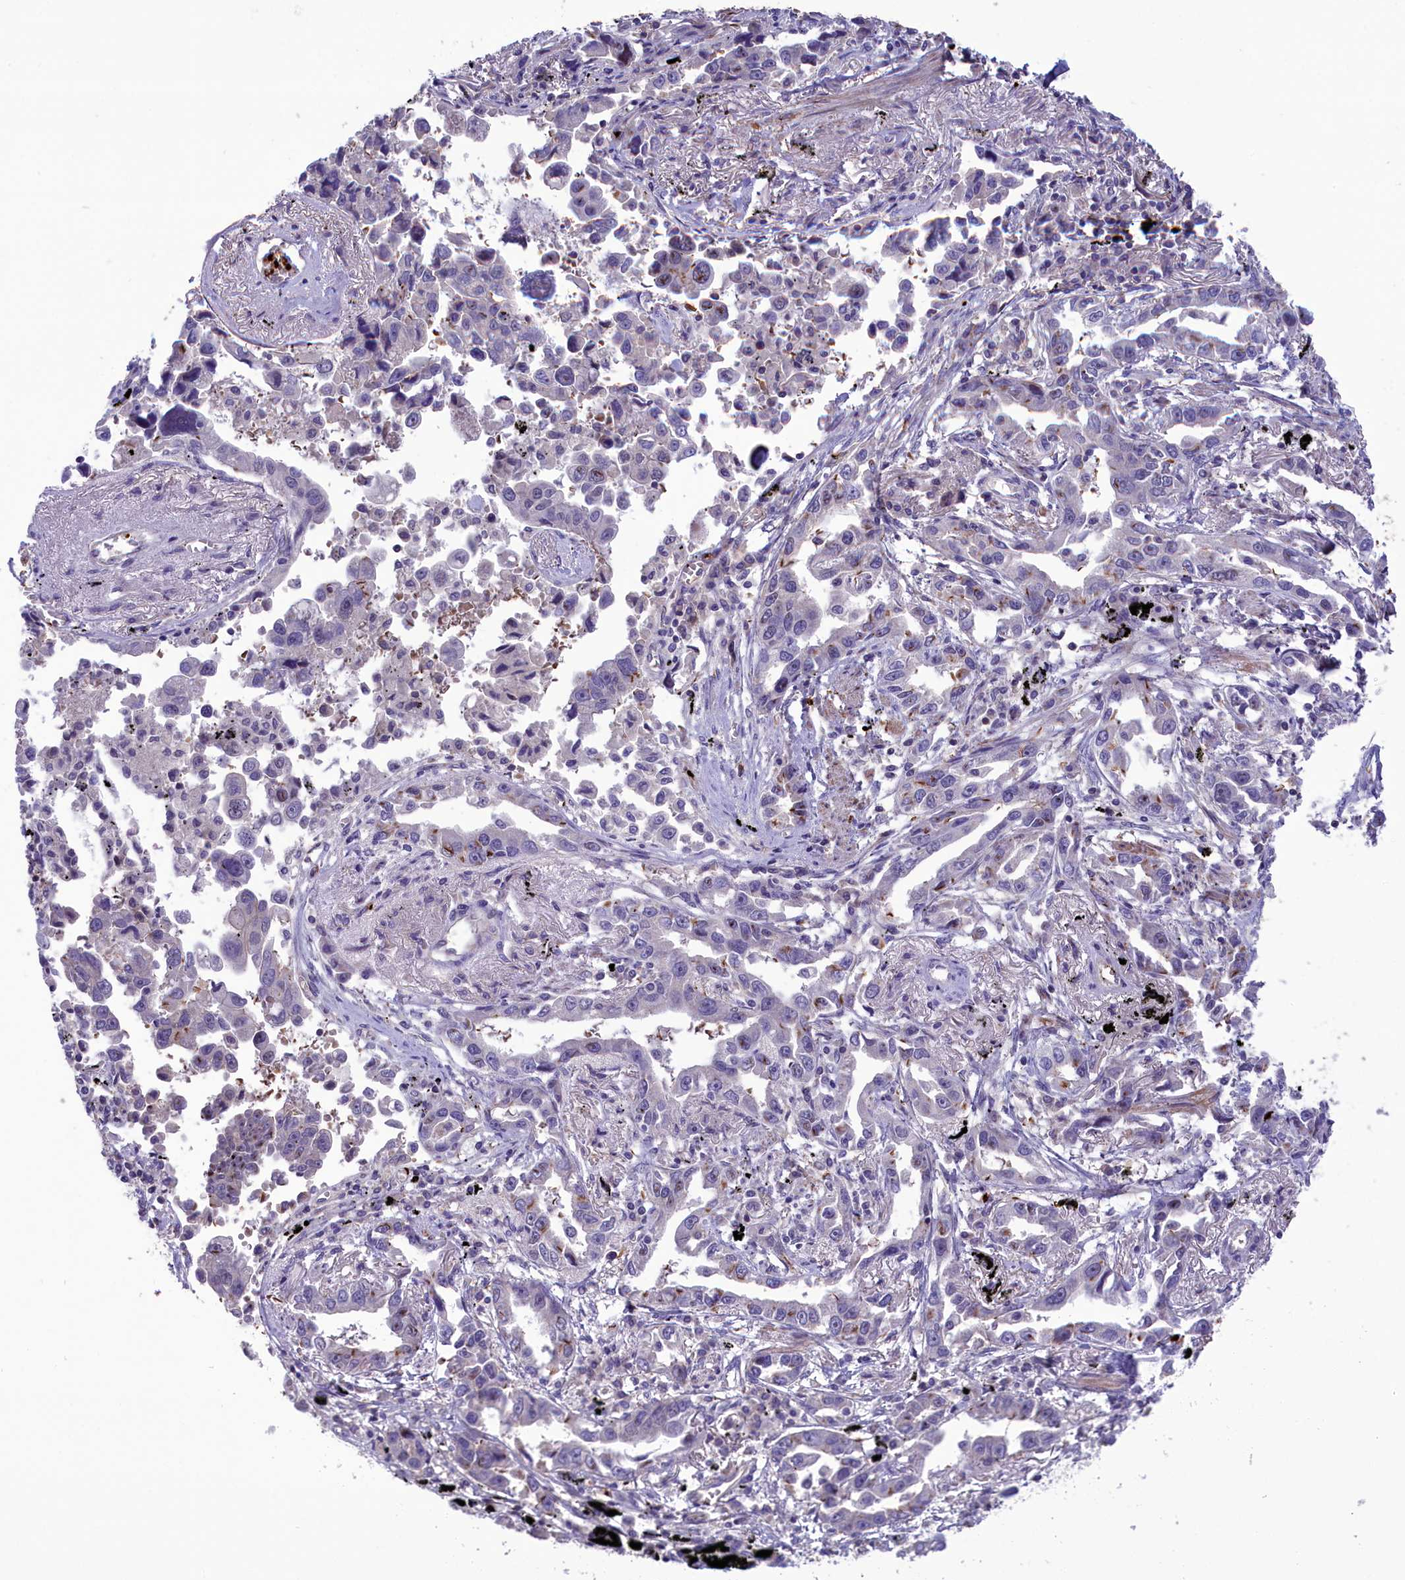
{"staining": {"intensity": "negative", "quantity": "none", "location": "none"}, "tissue": "lung cancer", "cell_type": "Tumor cells", "image_type": "cancer", "snomed": [{"axis": "morphology", "description": "Adenocarcinoma, NOS"}, {"axis": "topography", "description": "Lung"}], "caption": "The immunohistochemistry photomicrograph has no significant expression in tumor cells of lung cancer (adenocarcinoma) tissue.", "gene": "HEATR3", "patient": {"sex": "male", "age": 67}}